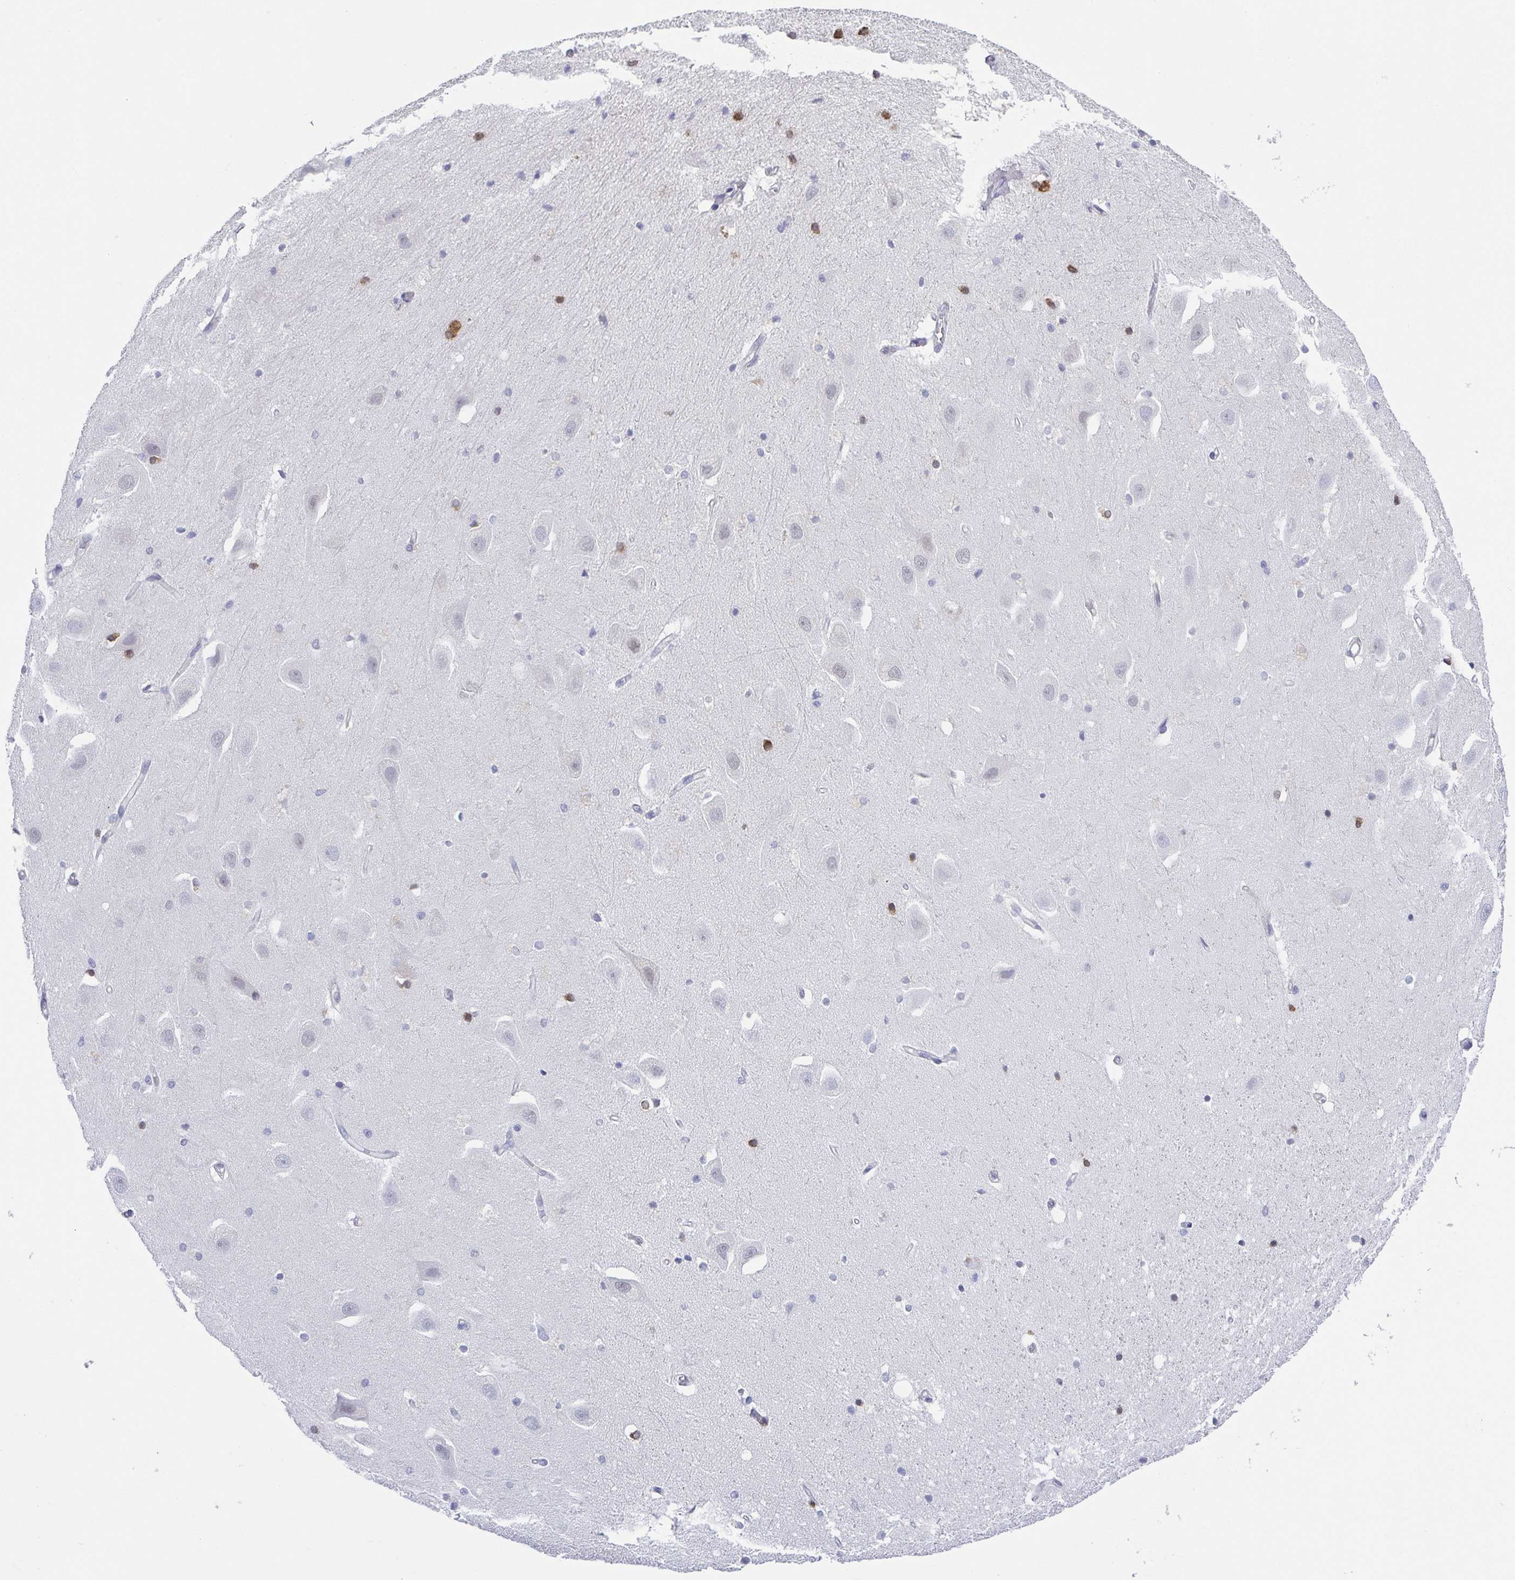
{"staining": {"intensity": "moderate", "quantity": "<25%", "location": "cytoplasmic/membranous"}, "tissue": "hippocampus", "cell_type": "Glial cells", "image_type": "normal", "snomed": [{"axis": "morphology", "description": "Normal tissue, NOS"}, {"axis": "topography", "description": "Hippocampus"}], "caption": "Brown immunohistochemical staining in benign human hippocampus demonstrates moderate cytoplasmic/membranous positivity in approximately <25% of glial cells. The staining was performed using DAB (3,3'-diaminobenzidine), with brown indicating positive protein expression. Nuclei are stained blue with hematoxylin.", "gene": "RNASE7", "patient": {"sex": "male", "age": 63}}